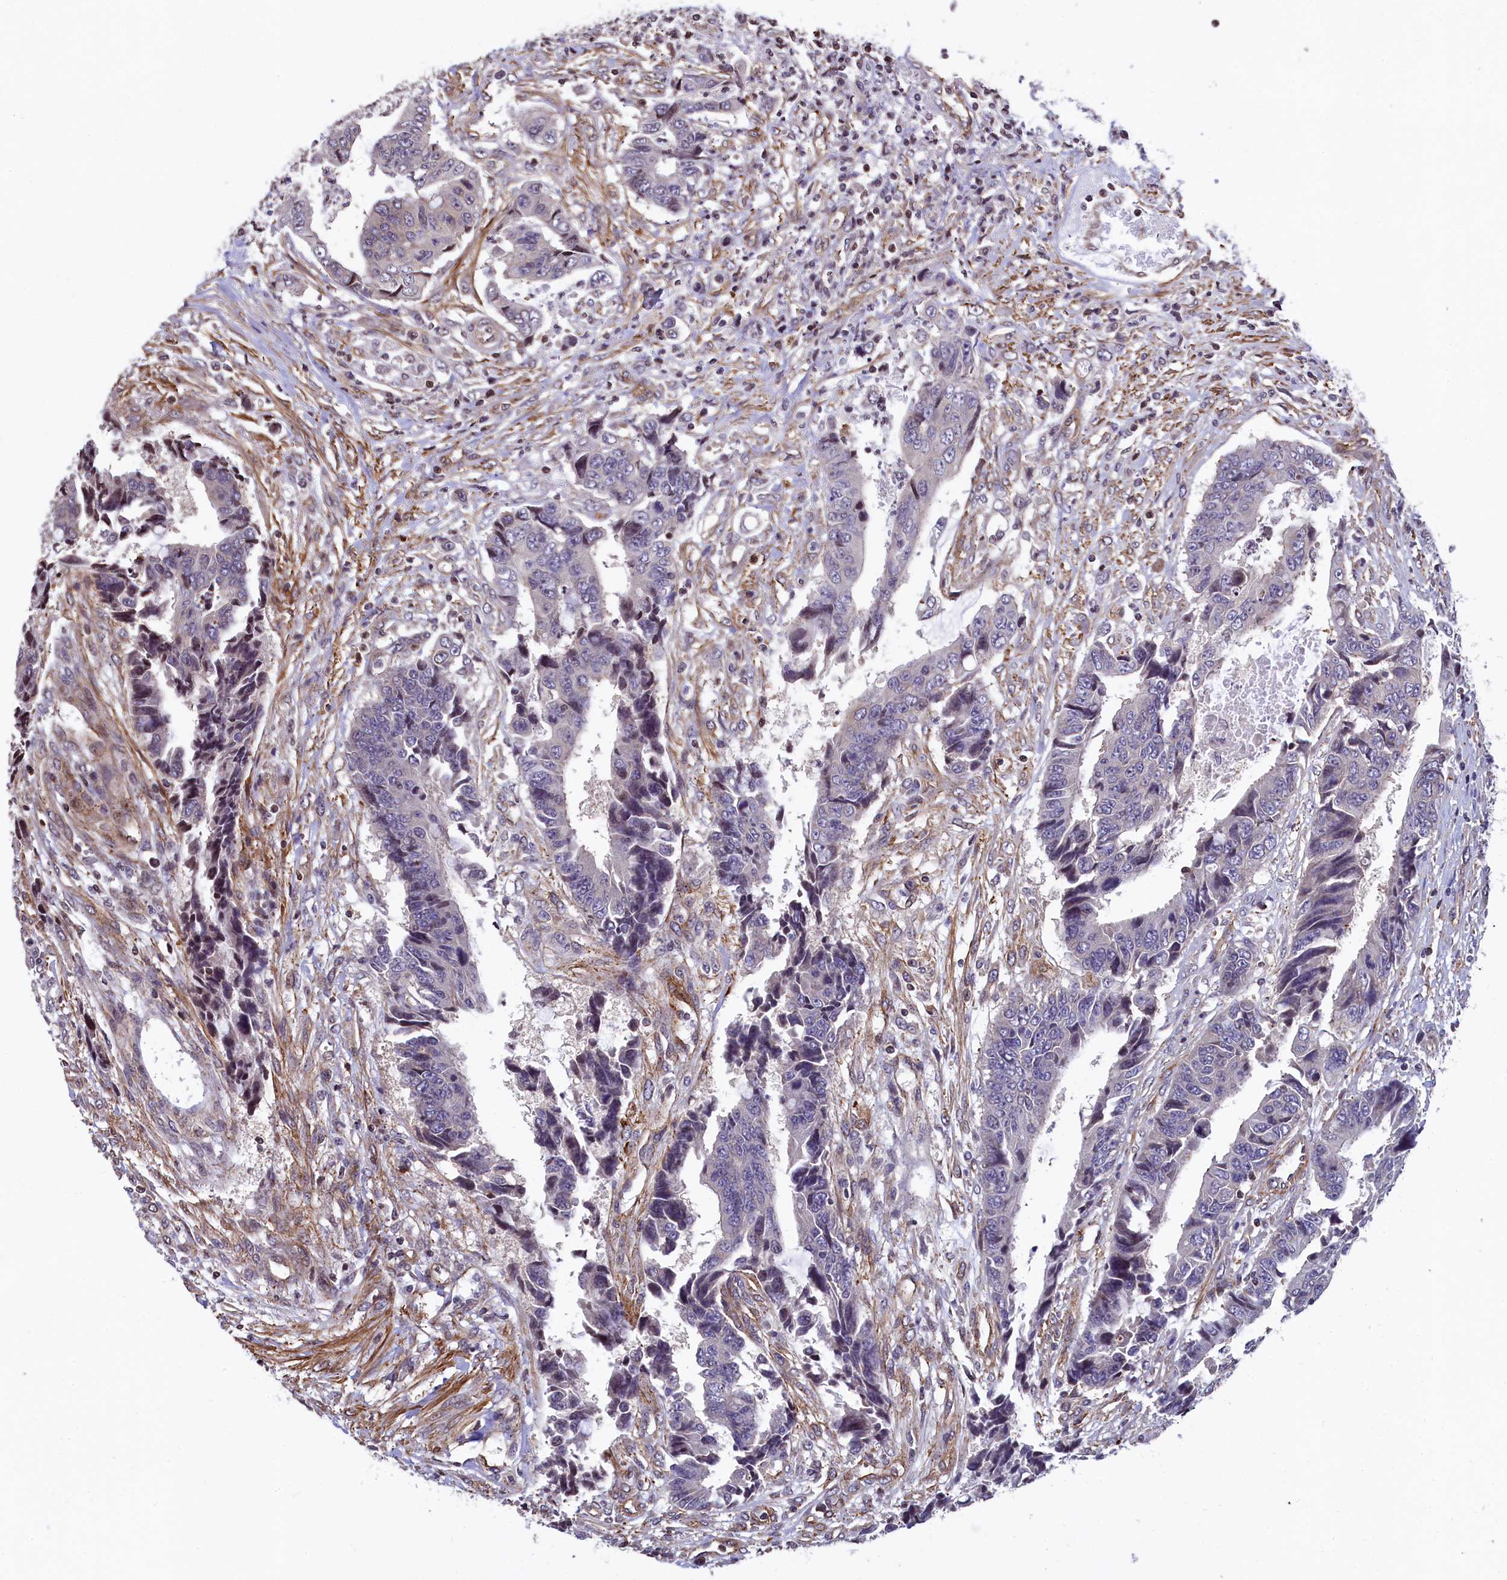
{"staining": {"intensity": "weak", "quantity": "<25%", "location": "nuclear"}, "tissue": "colorectal cancer", "cell_type": "Tumor cells", "image_type": "cancer", "snomed": [{"axis": "morphology", "description": "Adenocarcinoma, NOS"}, {"axis": "topography", "description": "Rectum"}], "caption": "Micrograph shows no protein staining in tumor cells of colorectal cancer (adenocarcinoma) tissue. The staining was performed using DAB to visualize the protein expression in brown, while the nuclei were stained in blue with hematoxylin (Magnification: 20x).", "gene": "ZNF2", "patient": {"sex": "male", "age": 84}}